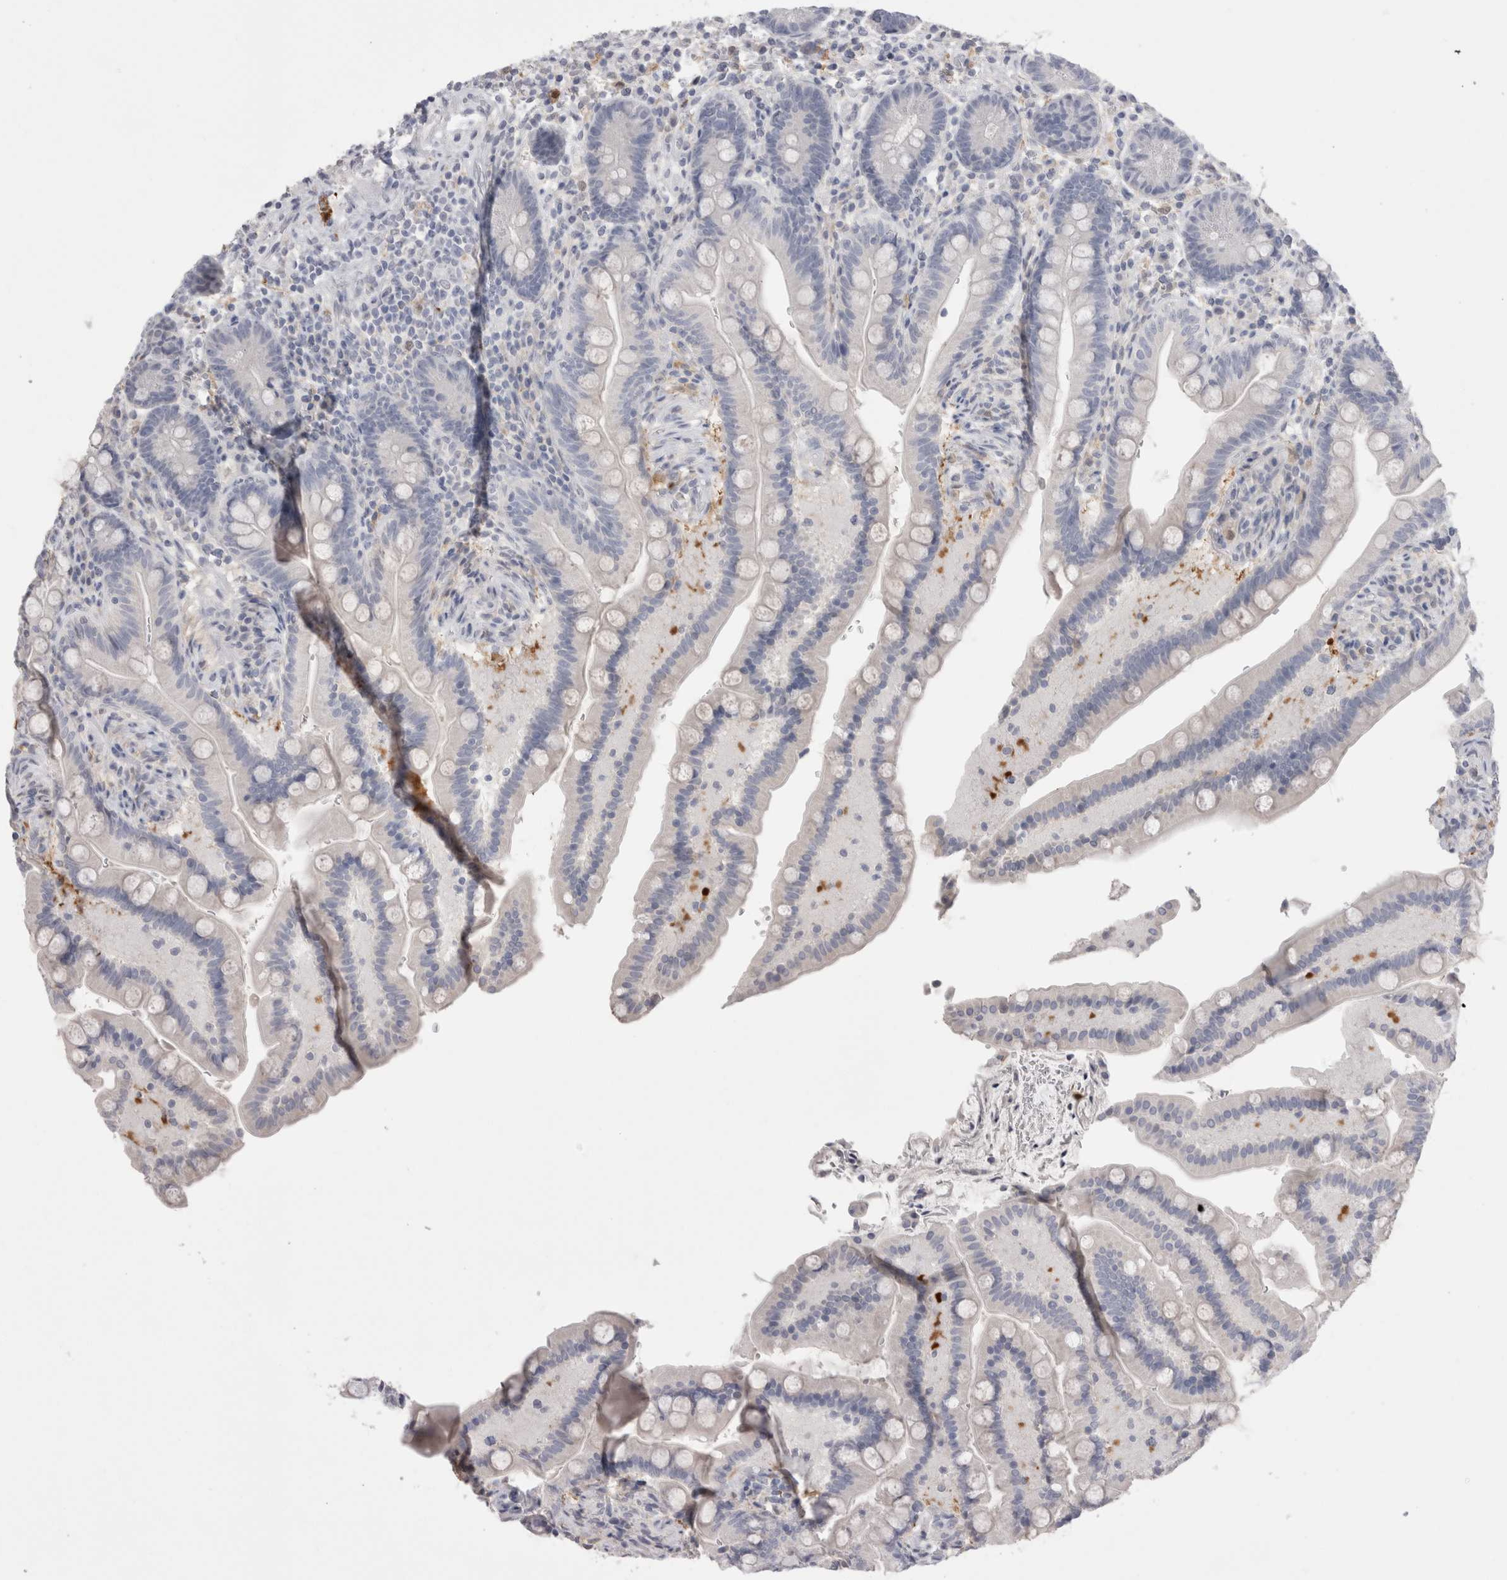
{"staining": {"intensity": "negative", "quantity": "none", "location": "none"}, "tissue": "colon", "cell_type": "Endothelial cells", "image_type": "normal", "snomed": [{"axis": "morphology", "description": "Normal tissue, NOS"}, {"axis": "topography", "description": "Smooth muscle"}, {"axis": "topography", "description": "Colon"}], "caption": "Endothelial cells are negative for protein expression in normal human colon. (Stains: DAB (3,3'-diaminobenzidine) immunohistochemistry (IHC) with hematoxylin counter stain, Microscopy: brightfield microscopy at high magnification).", "gene": "SUCNR1", "patient": {"sex": "male", "age": 73}}